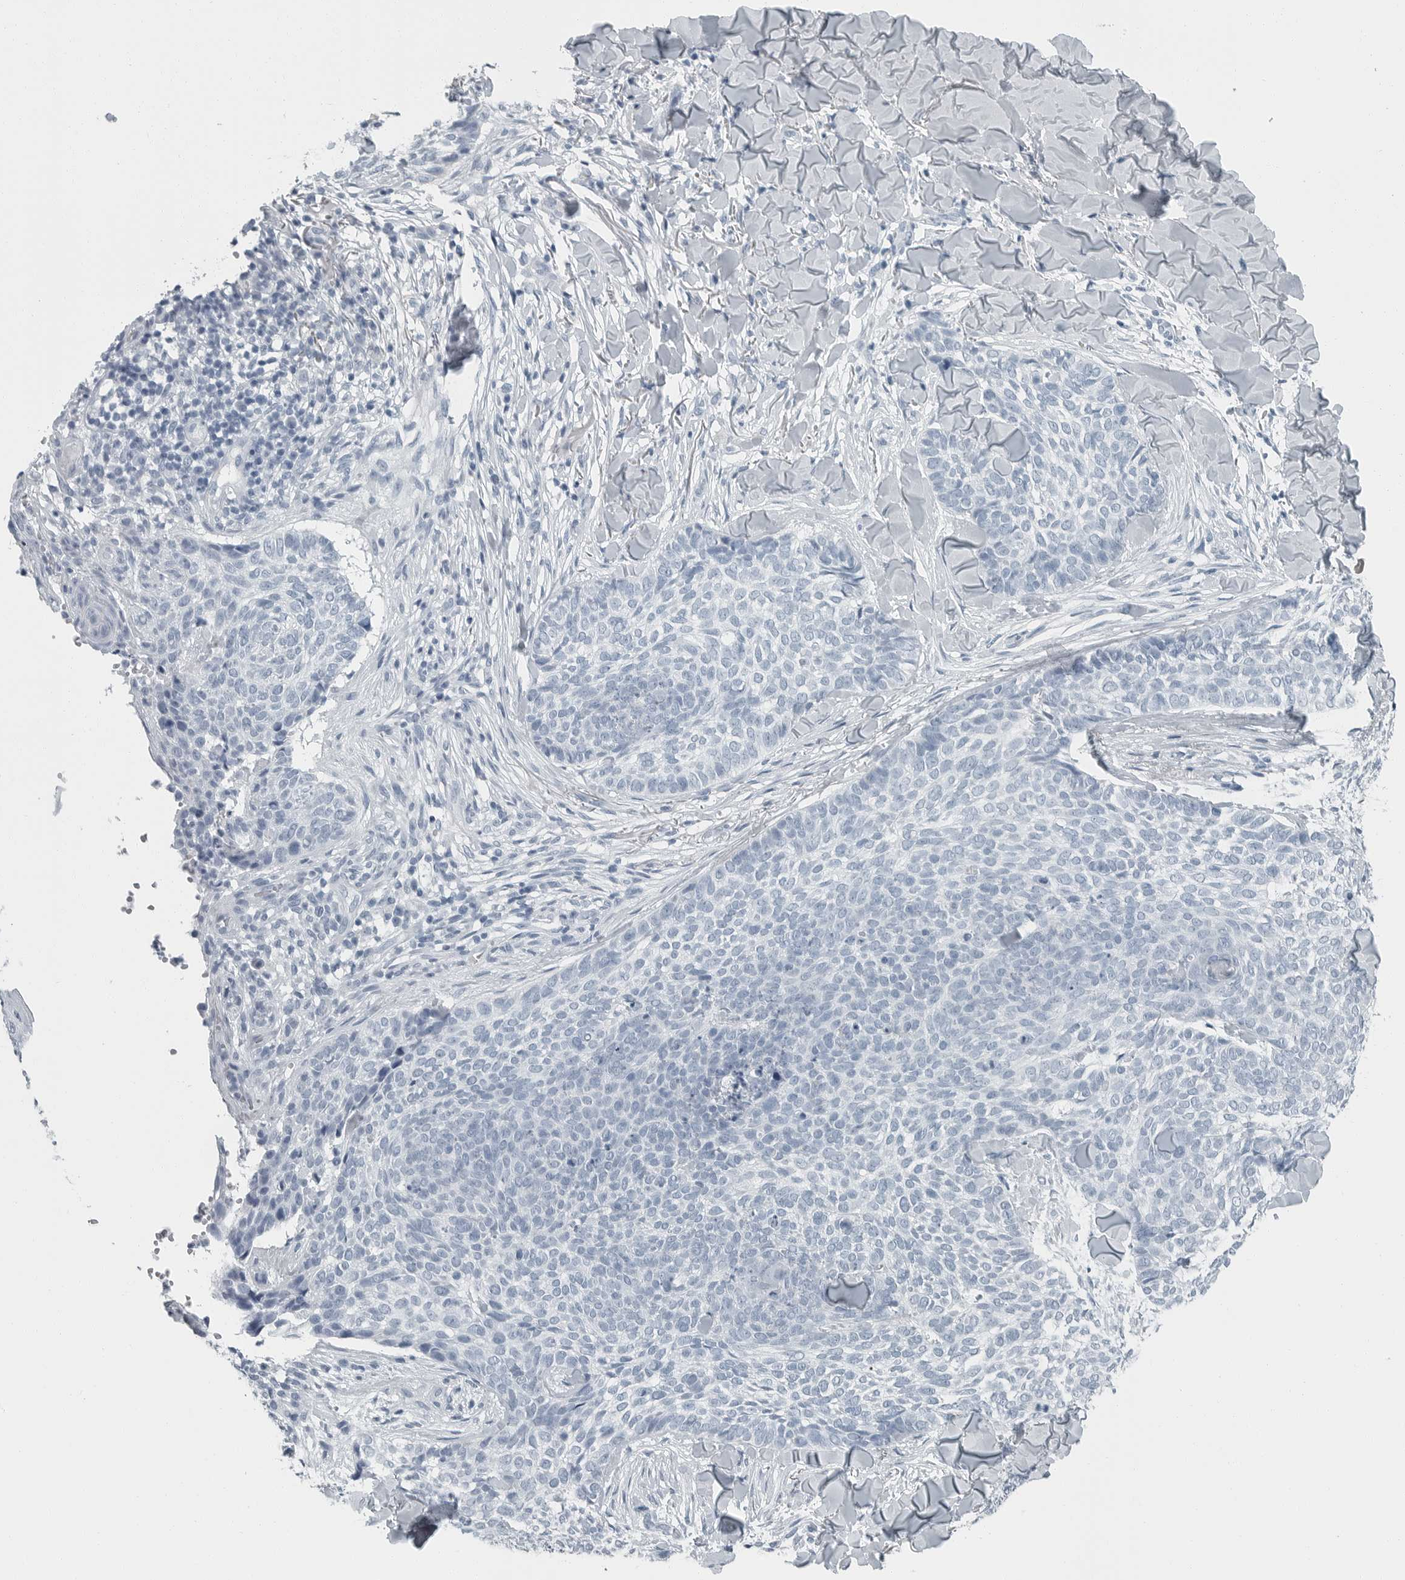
{"staining": {"intensity": "negative", "quantity": "none", "location": "none"}, "tissue": "skin cancer", "cell_type": "Tumor cells", "image_type": "cancer", "snomed": [{"axis": "morphology", "description": "Normal tissue, NOS"}, {"axis": "morphology", "description": "Basal cell carcinoma"}, {"axis": "topography", "description": "Skin"}], "caption": "DAB (3,3'-diaminobenzidine) immunohistochemical staining of skin basal cell carcinoma shows no significant positivity in tumor cells.", "gene": "ZPBP2", "patient": {"sex": "male", "age": 67}}